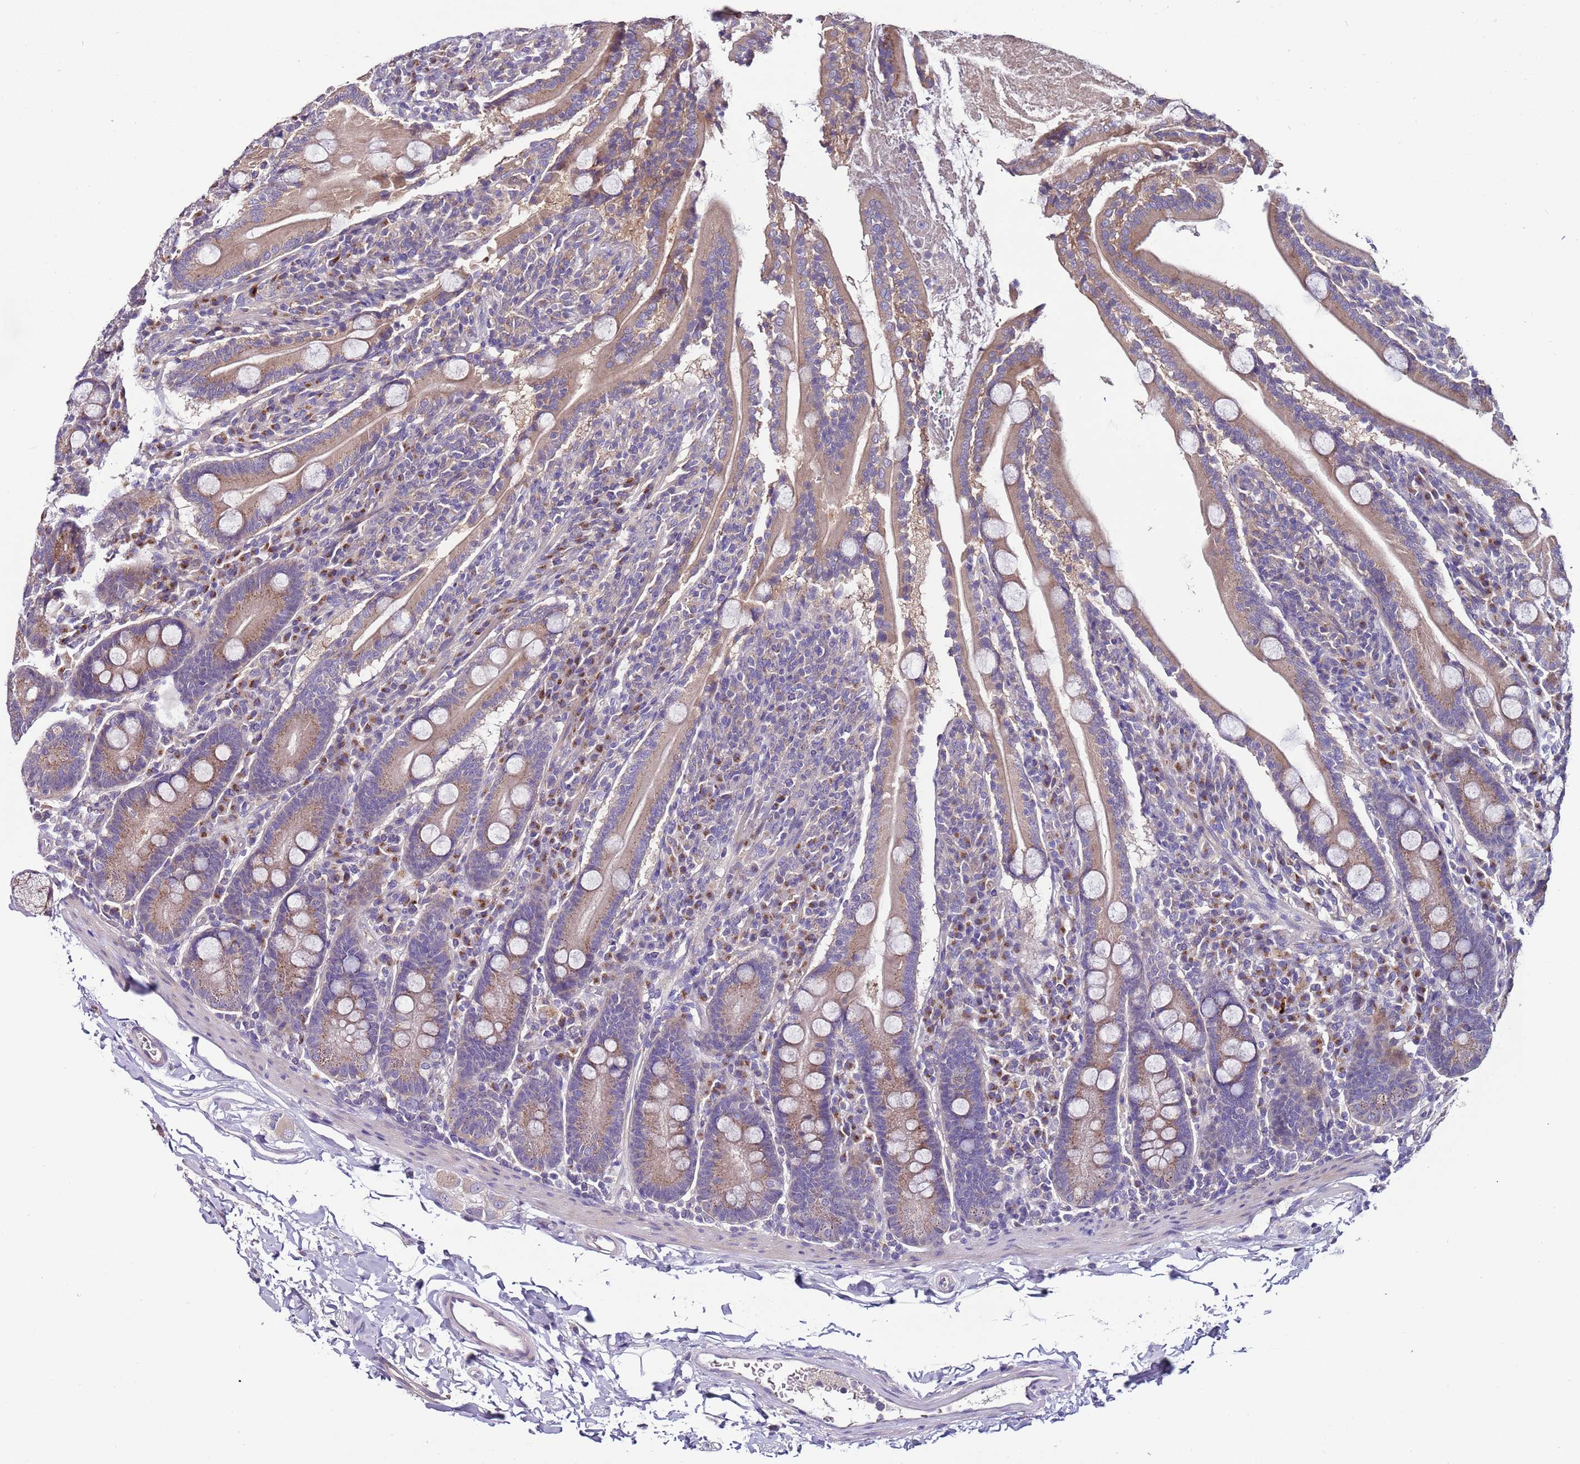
{"staining": {"intensity": "moderate", "quantity": ">75%", "location": "cytoplasmic/membranous"}, "tissue": "duodenum", "cell_type": "Glandular cells", "image_type": "normal", "snomed": [{"axis": "morphology", "description": "Normal tissue, NOS"}, {"axis": "topography", "description": "Duodenum"}], "caption": "Immunohistochemistry (IHC) of benign duodenum shows medium levels of moderate cytoplasmic/membranous positivity in approximately >75% of glandular cells. (DAB (3,3'-diaminobenzidine) IHC, brown staining for protein, blue staining for nuclei).", "gene": "FAM20A", "patient": {"sex": "male", "age": 35}}